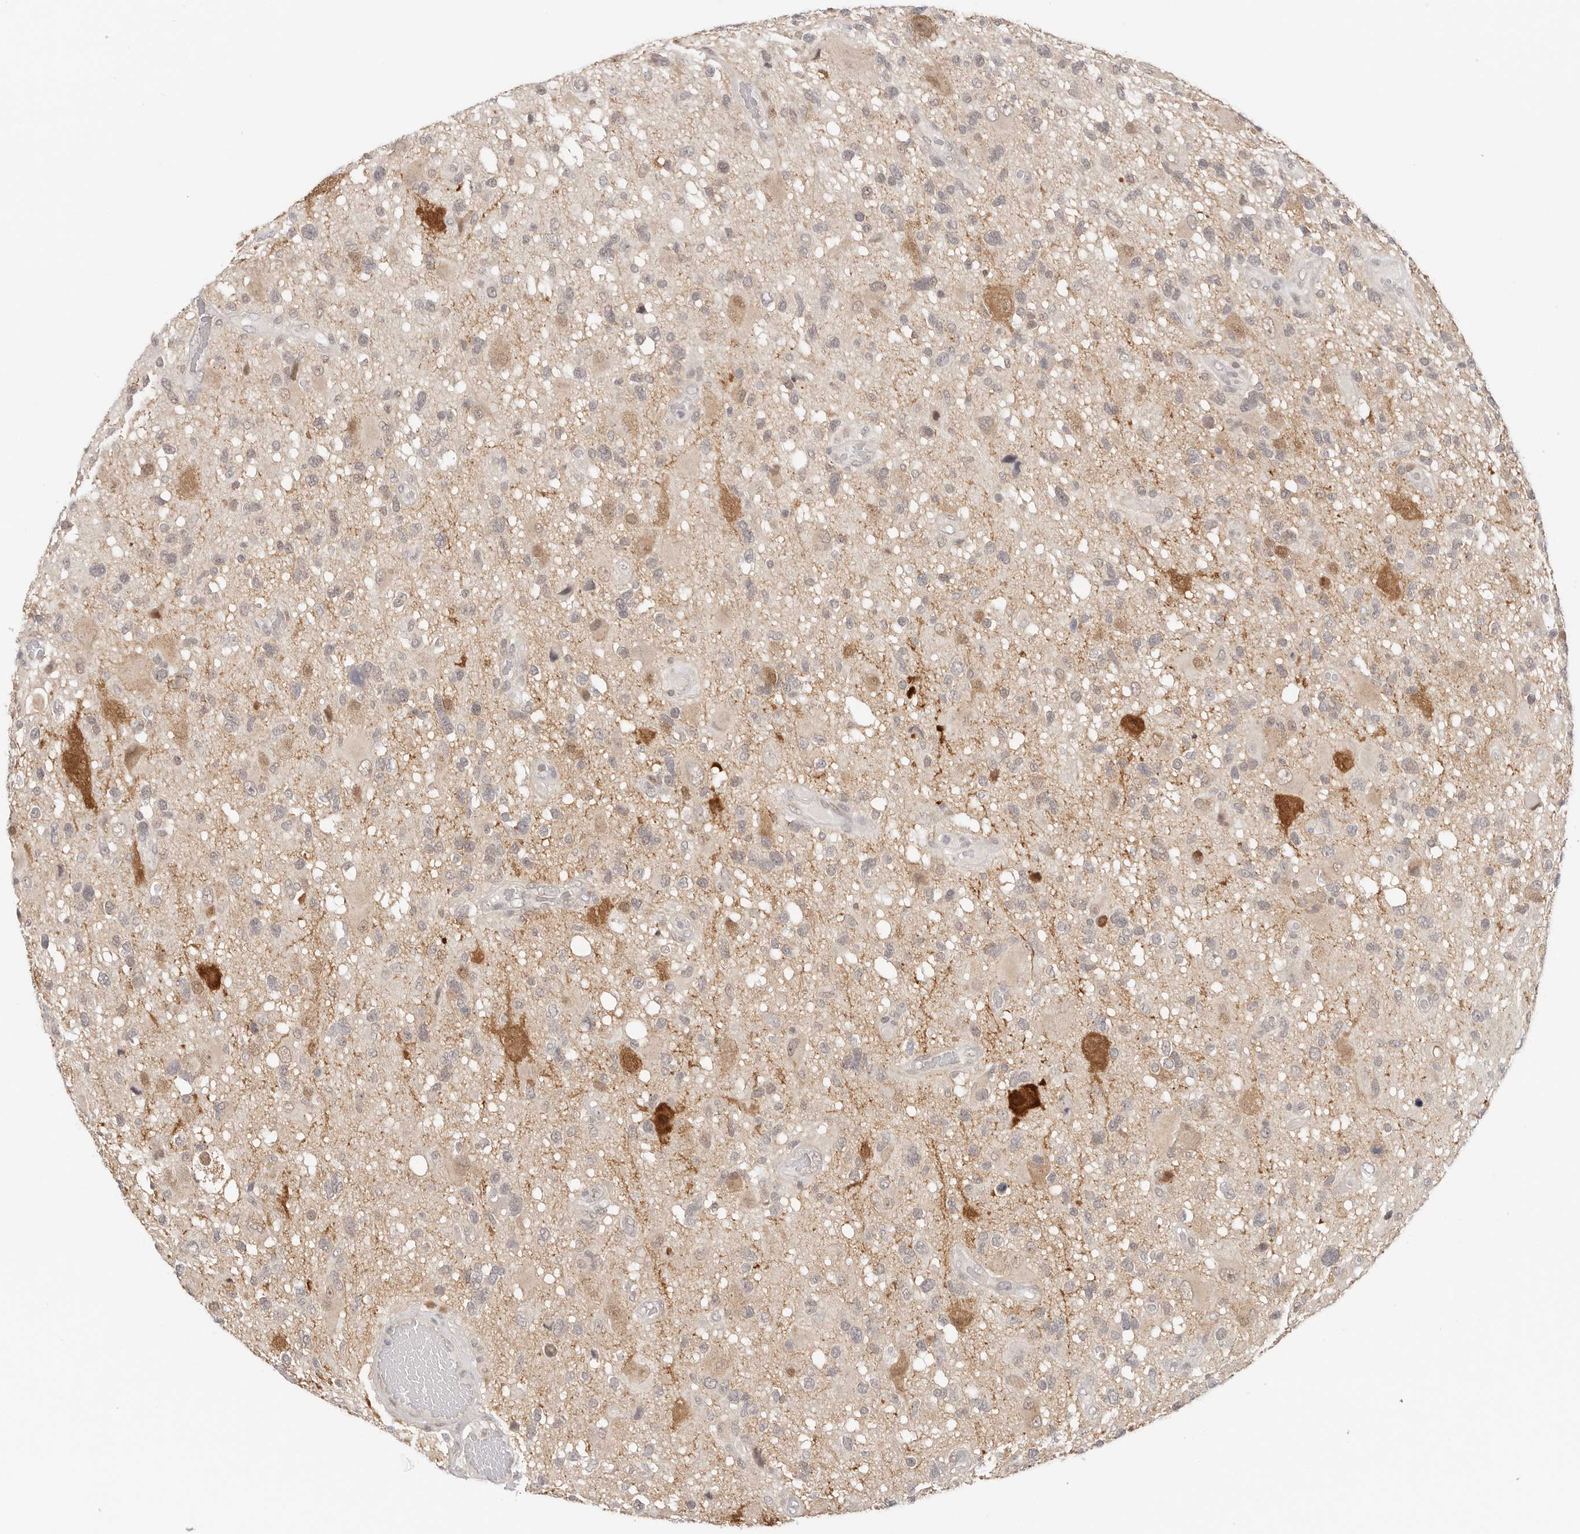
{"staining": {"intensity": "weak", "quantity": "25%-75%", "location": "cytoplasmic/membranous"}, "tissue": "glioma", "cell_type": "Tumor cells", "image_type": "cancer", "snomed": [{"axis": "morphology", "description": "Glioma, malignant, High grade"}, {"axis": "topography", "description": "Brain"}], "caption": "IHC histopathology image of glioma stained for a protein (brown), which demonstrates low levels of weak cytoplasmic/membranous expression in approximately 25%-75% of tumor cells.", "gene": "LARP7", "patient": {"sex": "male", "age": 33}}